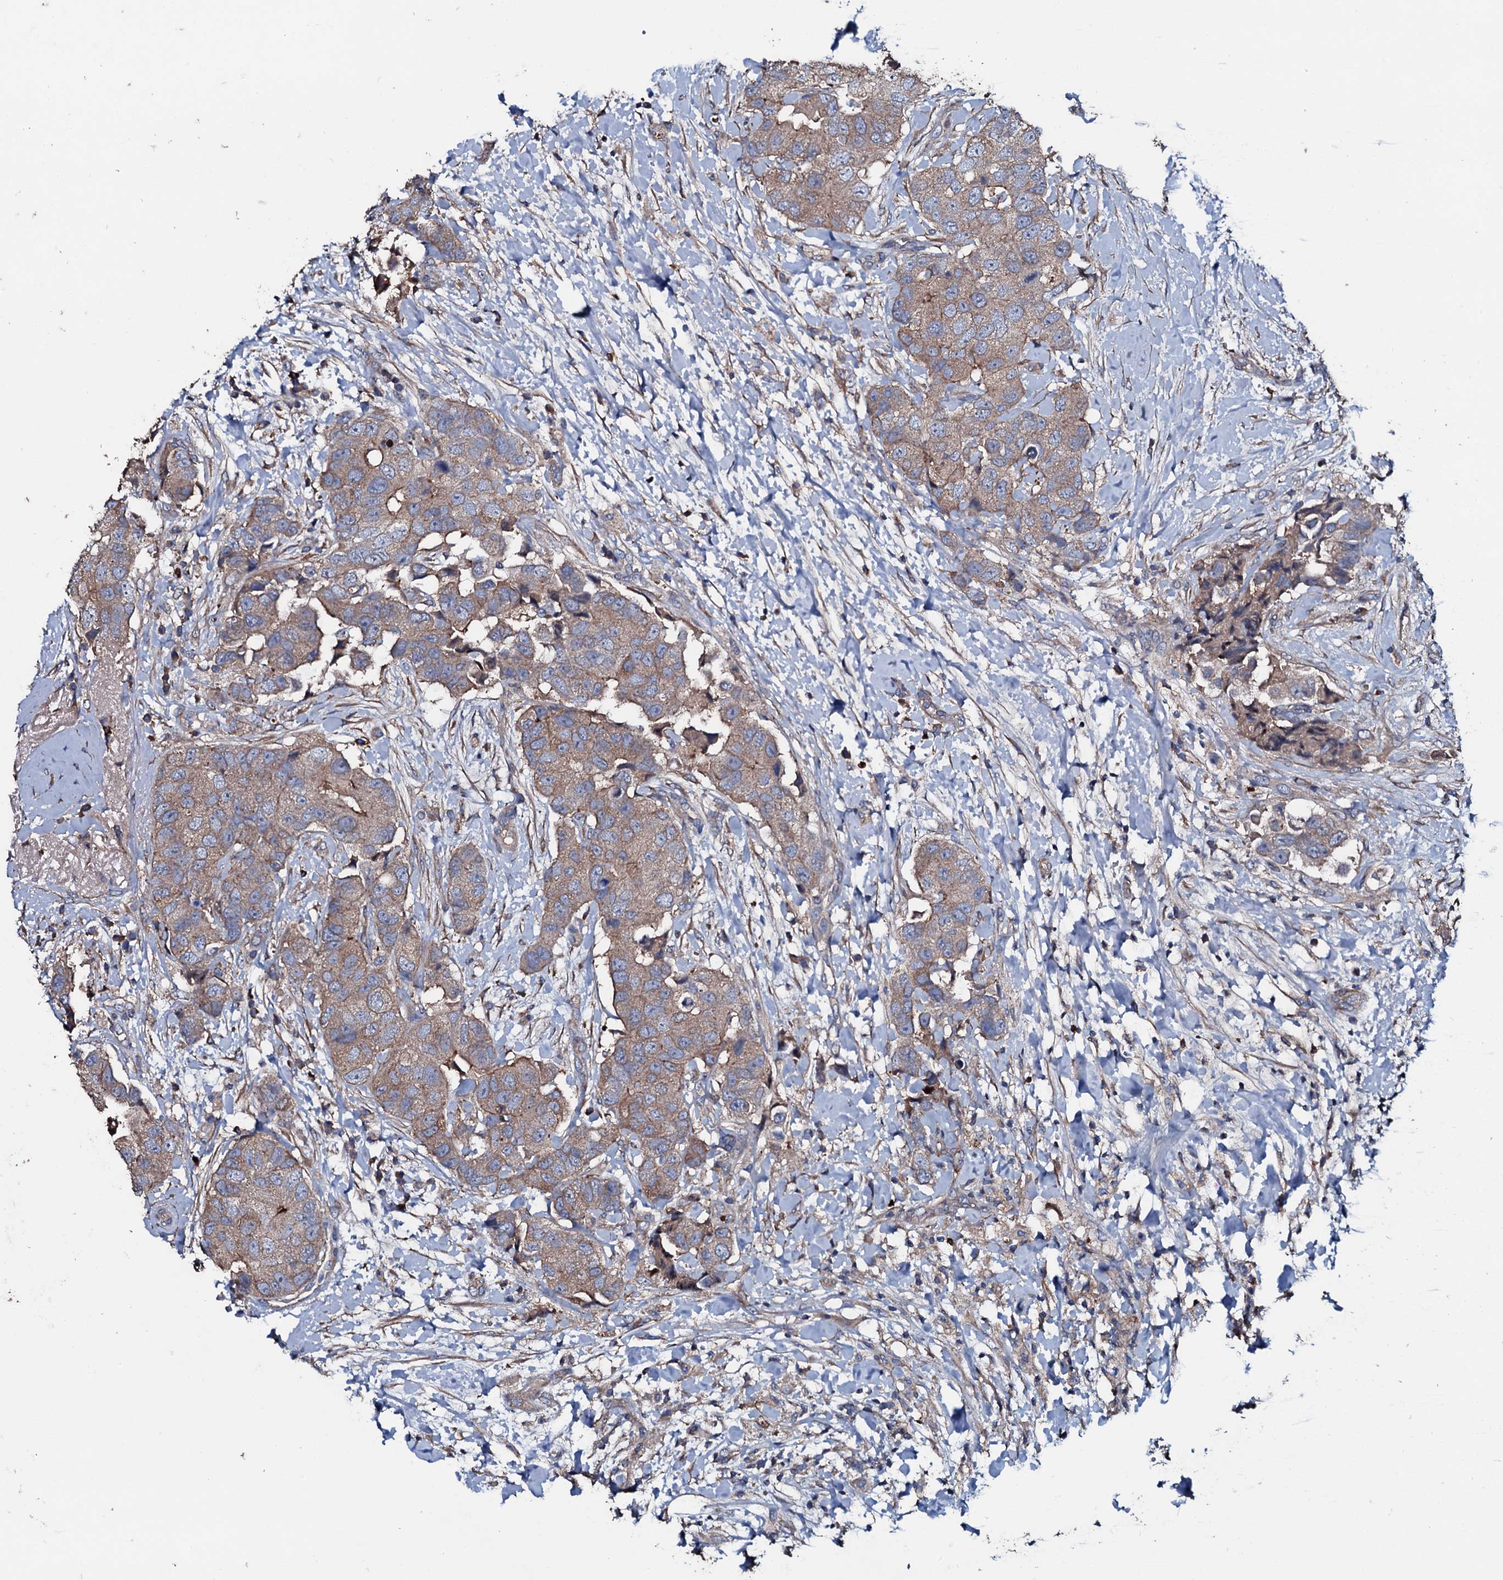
{"staining": {"intensity": "moderate", "quantity": ">75%", "location": "cytoplasmic/membranous"}, "tissue": "breast cancer", "cell_type": "Tumor cells", "image_type": "cancer", "snomed": [{"axis": "morphology", "description": "Normal tissue, NOS"}, {"axis": "morphology", "description": "Duct carcinoma"}, {"axis": "topography", "description": "Breast"}], "caption": "Immunohistochemical staining of infiltrating ductal carcinoma (breast) reveals medium levels of moderate cytoplasmic/membranous protein positivity in approximately >75% of tumor cells.", "gene": "NEK1", "patient": {"sex": "female", "age": 62}}